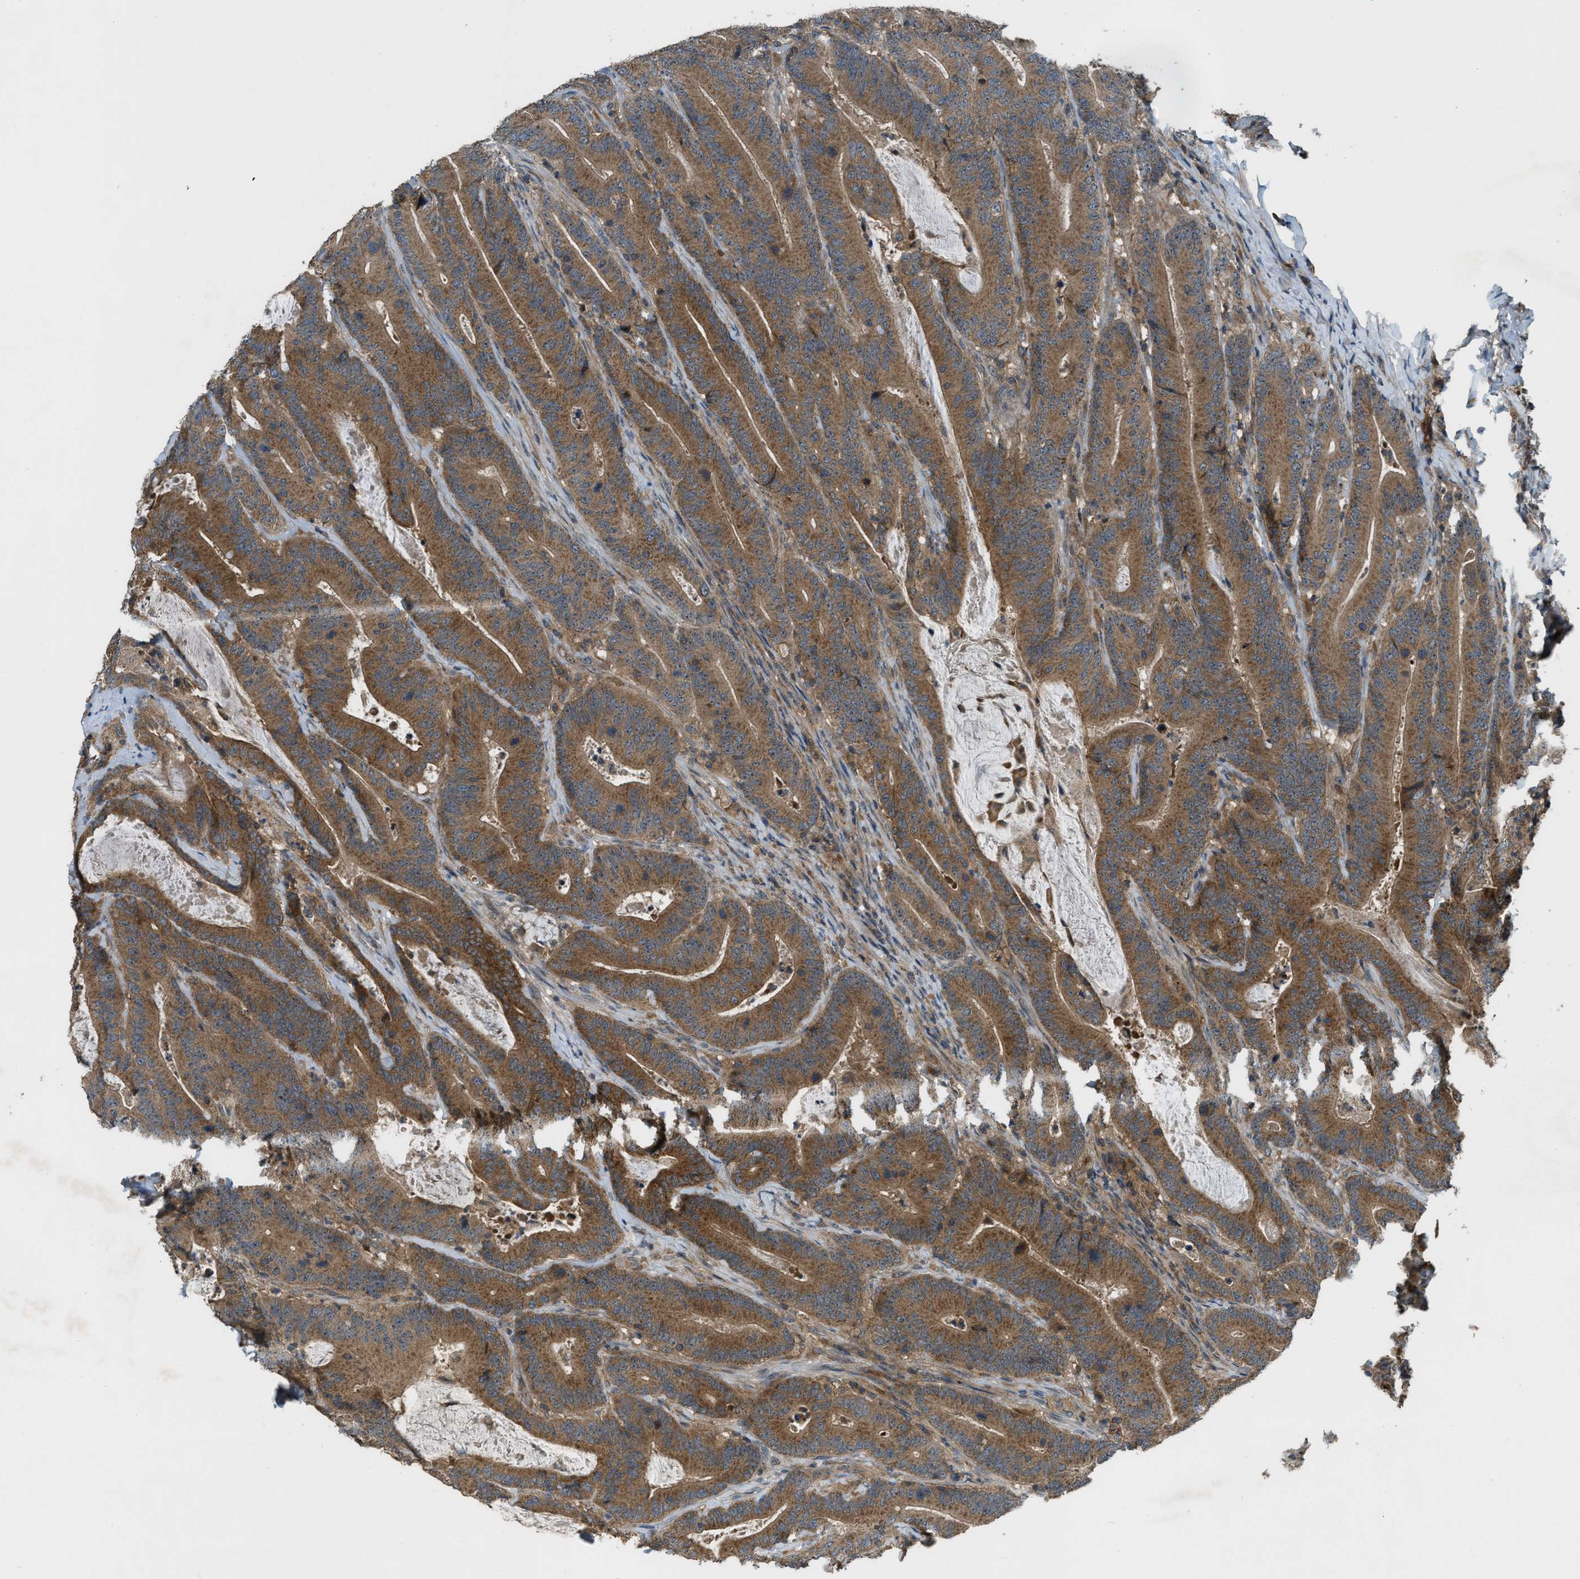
{"staining": {"intensity": "moderate", "quantity": ">75%", "location": "cytoplasmic/membranous"}, "tissue": "colorectal cancer", "cell_type": "Tumor cells", "image_type": "cancer", "snomed": [{"axis": "morphology", "description": "Adenocarcinoma, NOS"}, {"axis": "topography", "description": "Colon"}], "caption": "Tumor cells demonstrate medium levels of moderate cytoplasmic/membranous positivity in approximately >75% of cells in human adenocarcinoma (colorectal).", "gene": "ZNF71", "patient": {"sex": "female", "age": 66}}